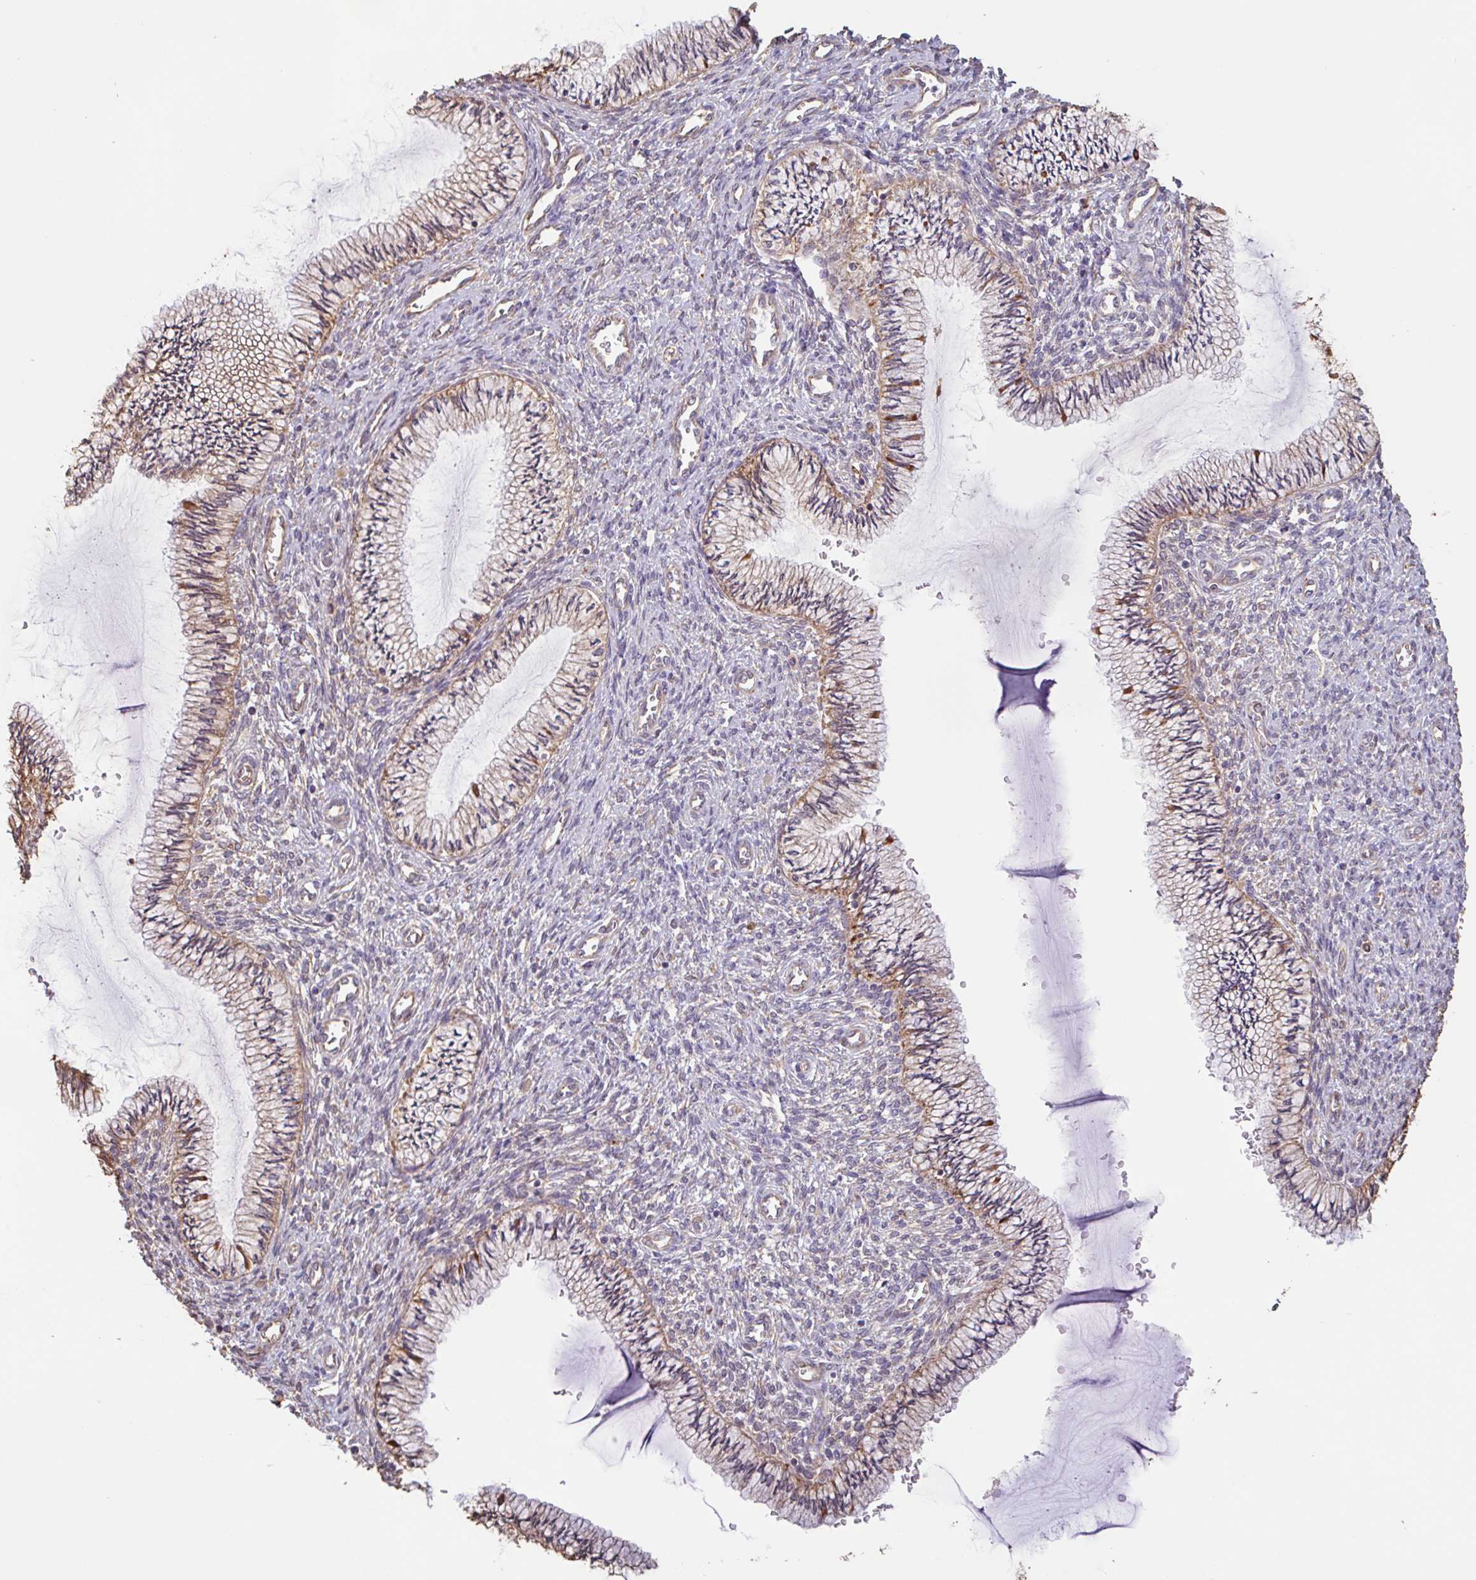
{"staining": {"intensity": "moderate", "quantity": ">75%", "location": "cytoplasmic/membranous"}, "tissue": "cervix", "cell_type": "Glandular cells", "image_type": "normal", "snomed": [{"axis": "morphology", "description": "Normal tissue, NOS"}, {"axis": "topography", "description": "Cervix"}], "caption": "Normal cervix was stained to show a protein in brown. There is medium levels of moderate cytoplasmic/membranous positivity in about >75% of glandular cells.", "gene": "ZNF790", "patient": {"sex": "female", "age": 24}}